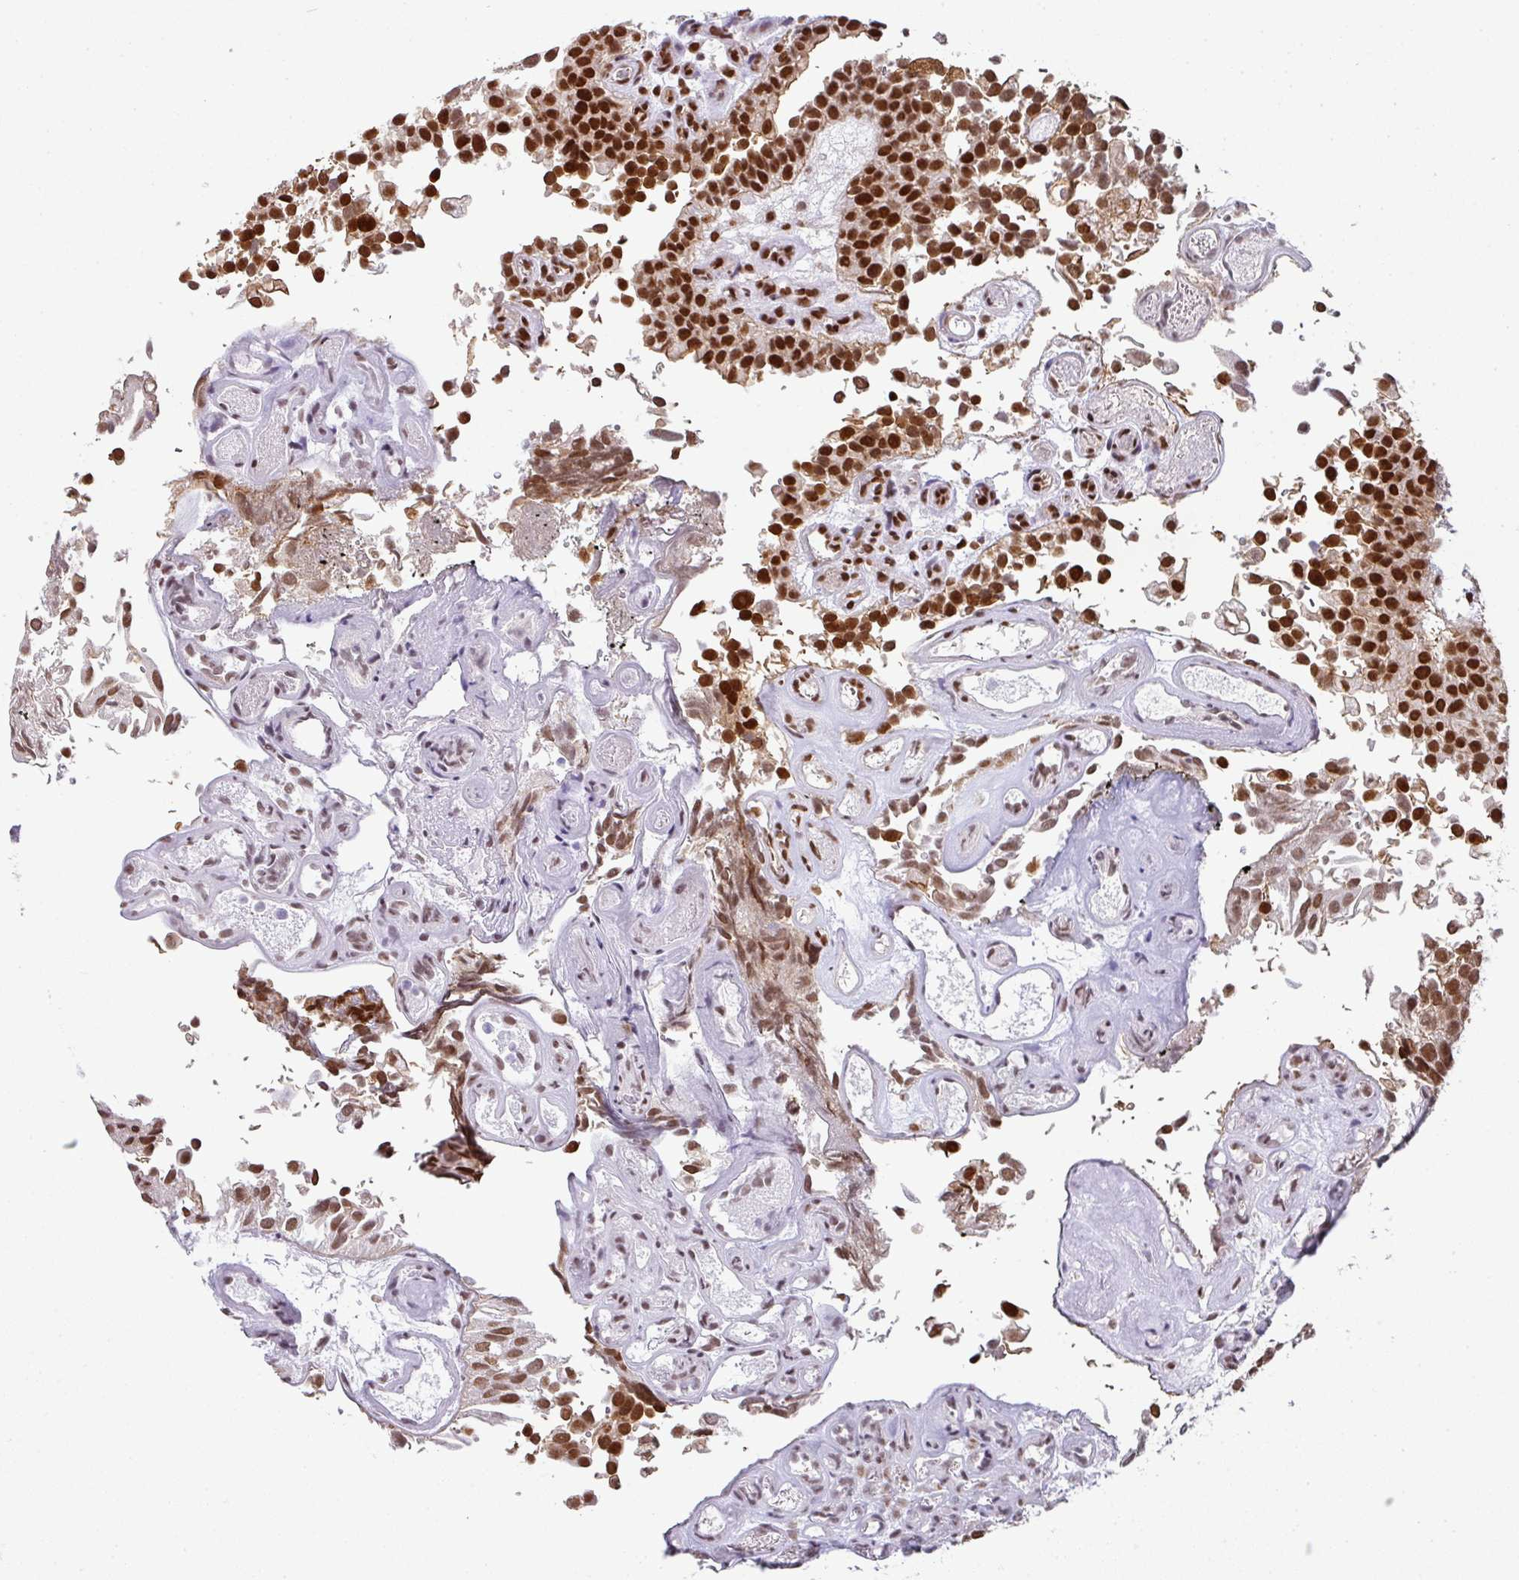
{"staining": {"intensity": "strong", "quantity": ">75%", "location": "nuclear"}, "tissue": "urothelial cancer", "cell_type": "Tumor cells", "image_type": "cancer", "snomed": [{"axis": "morphology", "description": "Urothelial carcinoma, NOS"}, {"axis": "topography", "description": "Urinary bladder"}], "caption": "A high-resolution photomicrograph shows immunohistochemistry (IHC) staining of urothelial cancer, which shows strong nuclear staining in approximately >75% of tumor cells.", "gene": "NCOA5", "patient": {"sex": "male", "age": 87}}